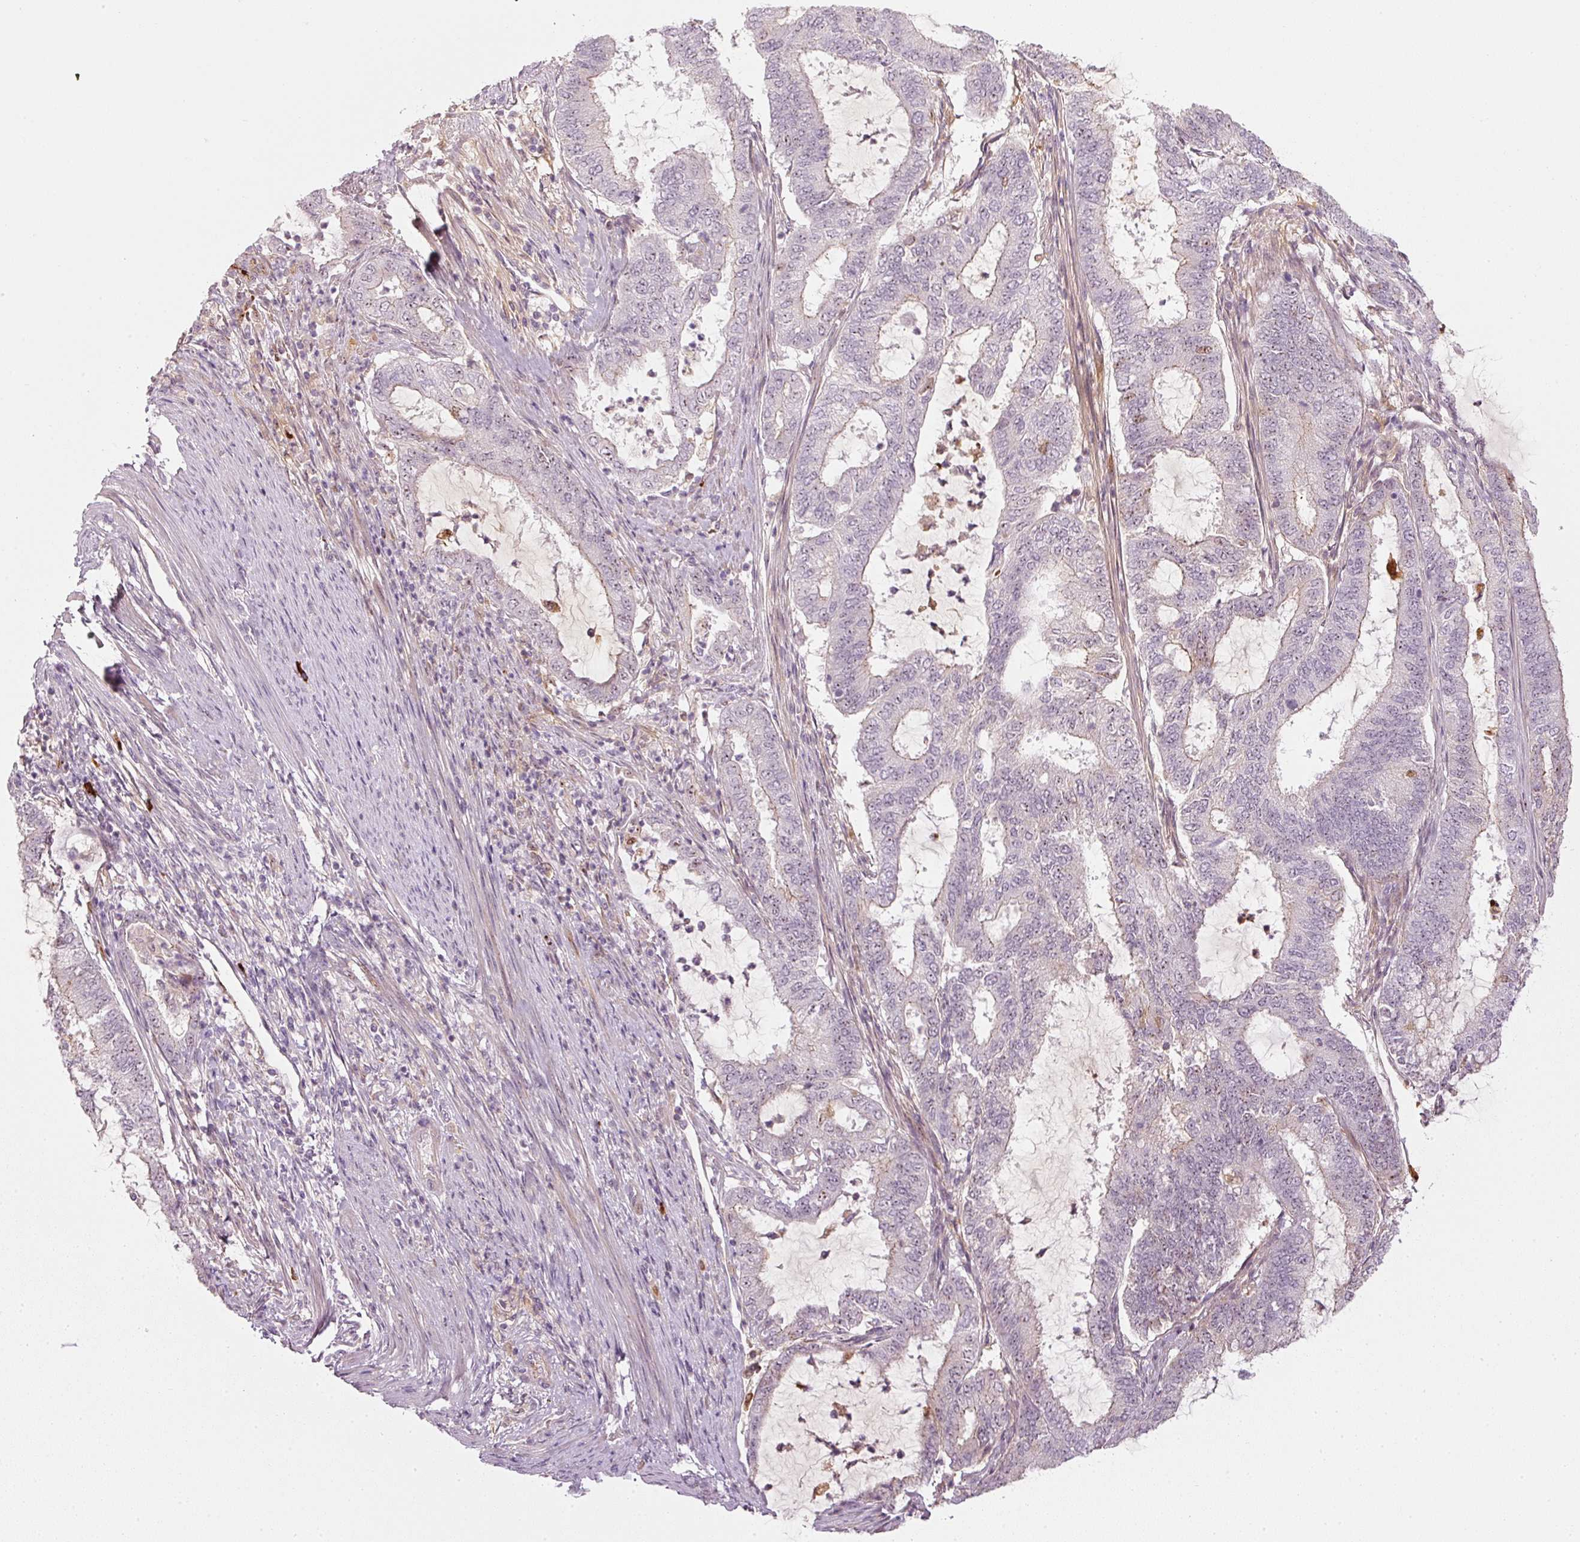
{"staining": {"intensity": "negative", "quantity": "none", "location": "none"}, "tissue": "endometrial cancer", "cell_type": "Tumor cells", "image_type": "cancer", "snomed": [{"axis": "morphology", "description": "Adenocarcinoma, NOS"}, {"axis": "topography", "description": "Endometrium"}], "caption": "High power microscopy micrograph of an IHC image of adenocarcinoma (endometrial), revealing no significant staining in tumor cells. The staining is performed using DAB brown chromogen with nuclei counter-stained in using hematoxylin.", "gene": "VCAM1", "patient": {"sex": "female", "age": 51}}